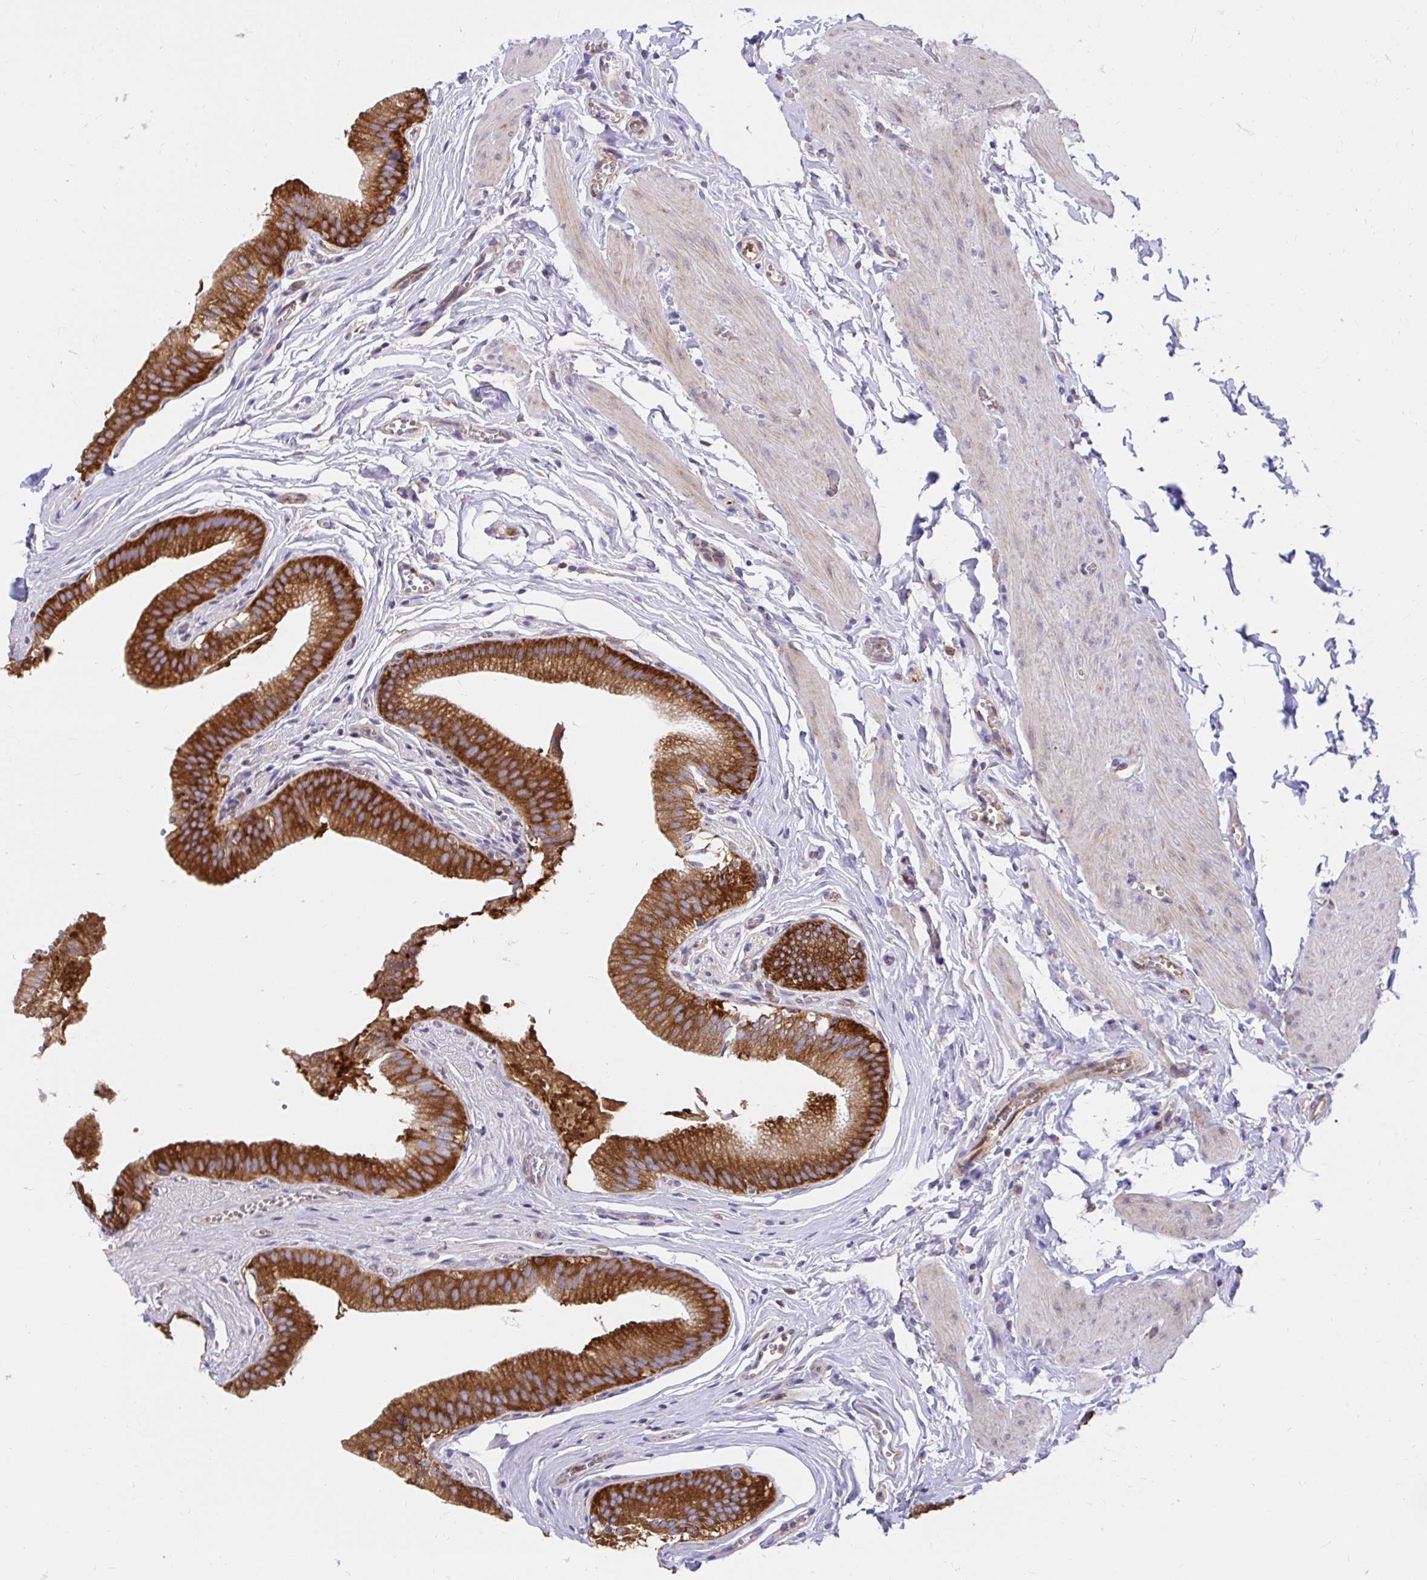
{"staining": {"intensity": "strong", "quantity": ">75%", "location": "cytoplasmic/membranous"}, "tissue": "gallbladder", "cell_type": "Glandular cells", "image_type": "normal", "snomed": [{"axis": "morphology", "description": "Normal tissue, NOS"}, {"axis": "topography", "description": "Gallbladder"}, {"axis": "topography", "description": "Peripheral nerve tissue"}], "caption": "Protein expression analysis of normal gallbladder demonstrates strong cytoplasmic/membranous expression in approximately >75% of glandular cells.", "gene": "ABCB10", "patient": {"sex": "male", "age": 17}}